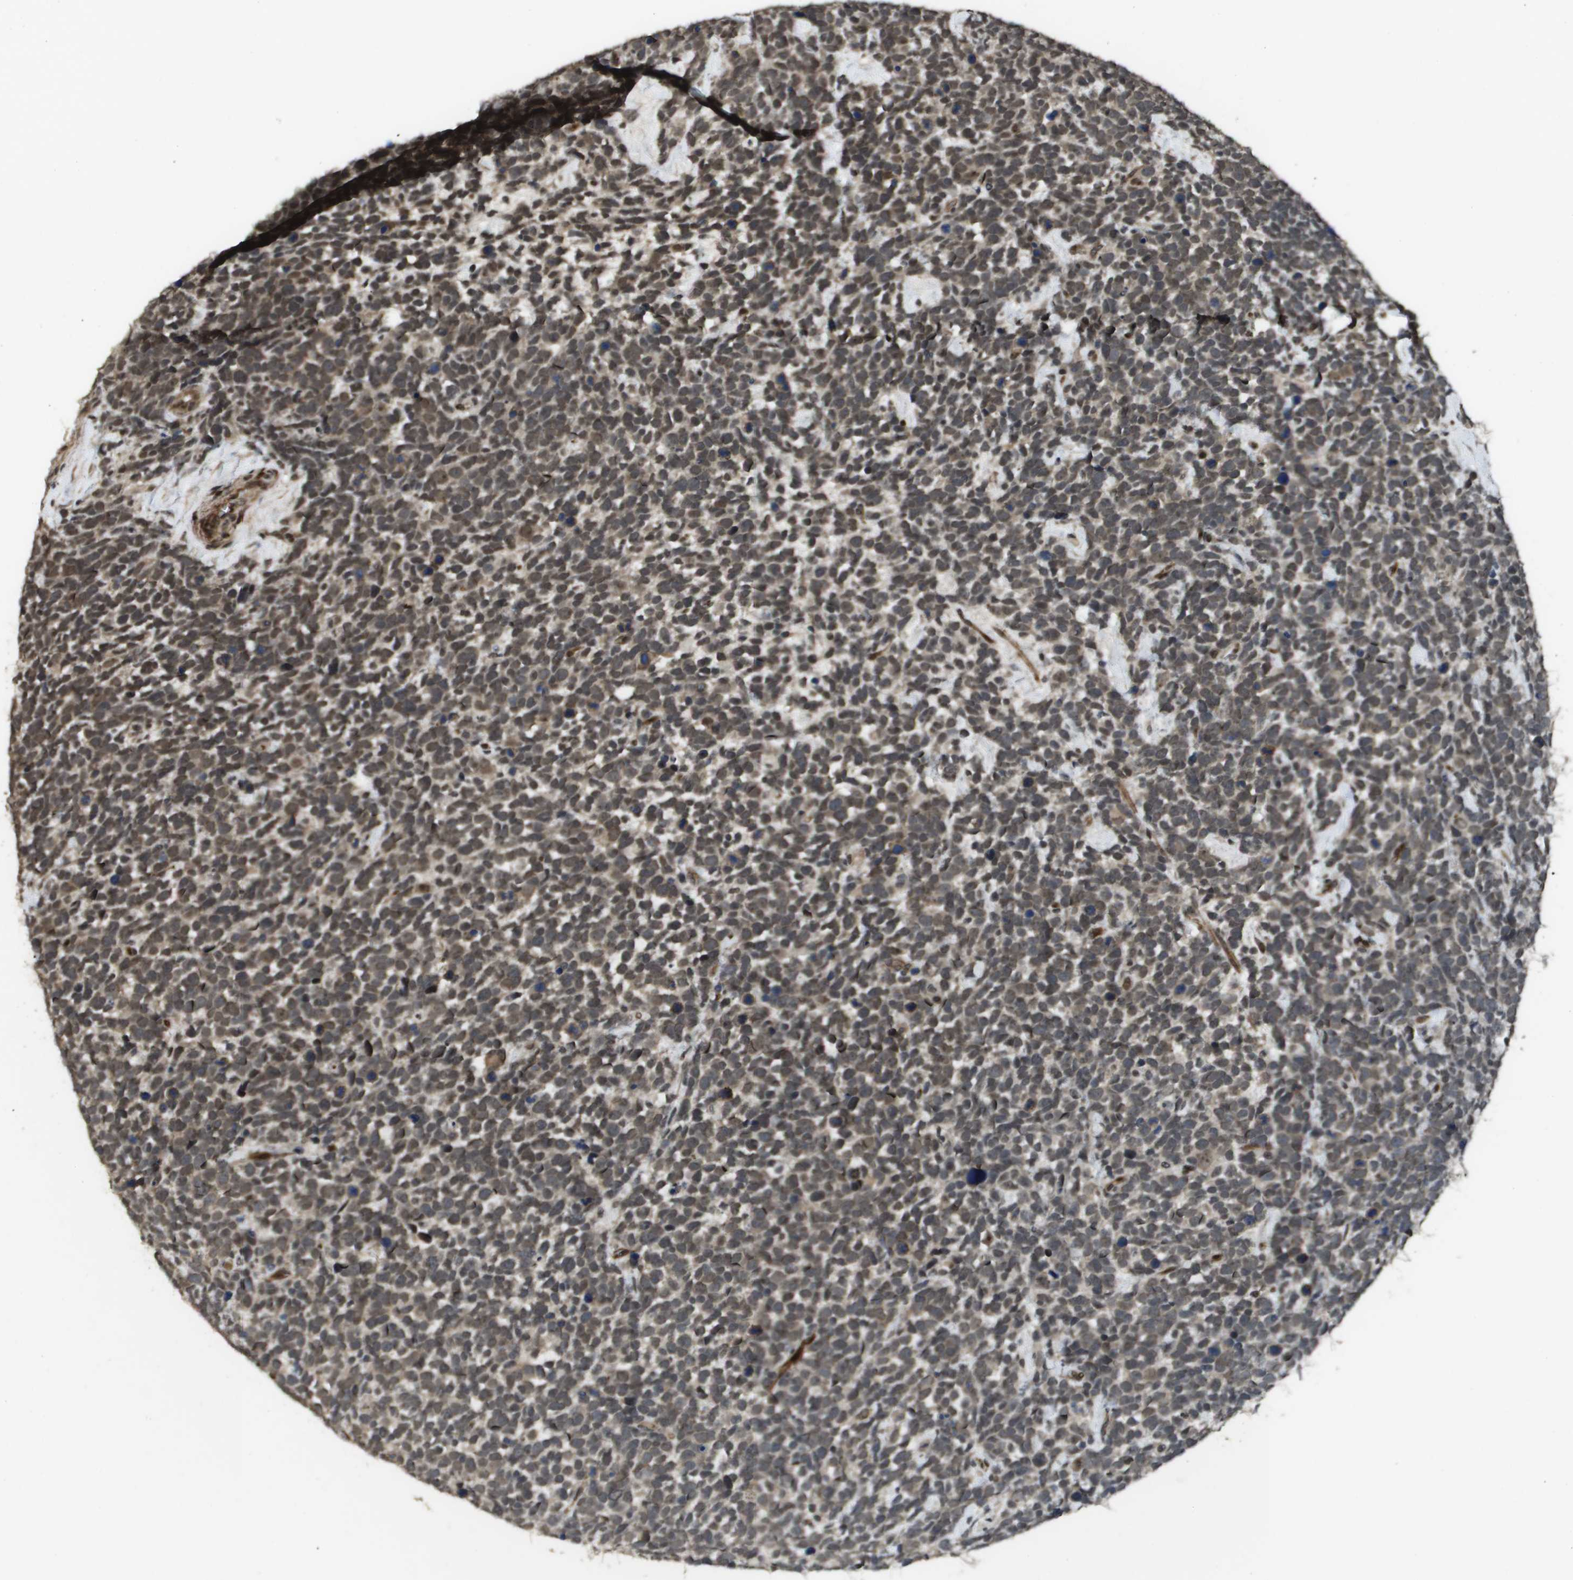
{"staining": {"intensity": "weak", "quantity": ">75%", "location": "cytoplasmic/membranous,nuclear"}, "tissue": "urothelial cancer", "cell_type": "Tumor cells", "image_type": "cancer", "snomed": [{"axis": "morphology", "description": "Urothelial carcinoma, High grade"}, {"axis": "topography", "description": "Urinary bladder"}], "caption": "Protein staining demonstrates weak cytoplasmic/membranous and nuclear positivity in about >75% of tumor cells in high-grade urothelial carcinoma.", "gene": "KAT5", "patient": {"sex": "female", "age": 82}}